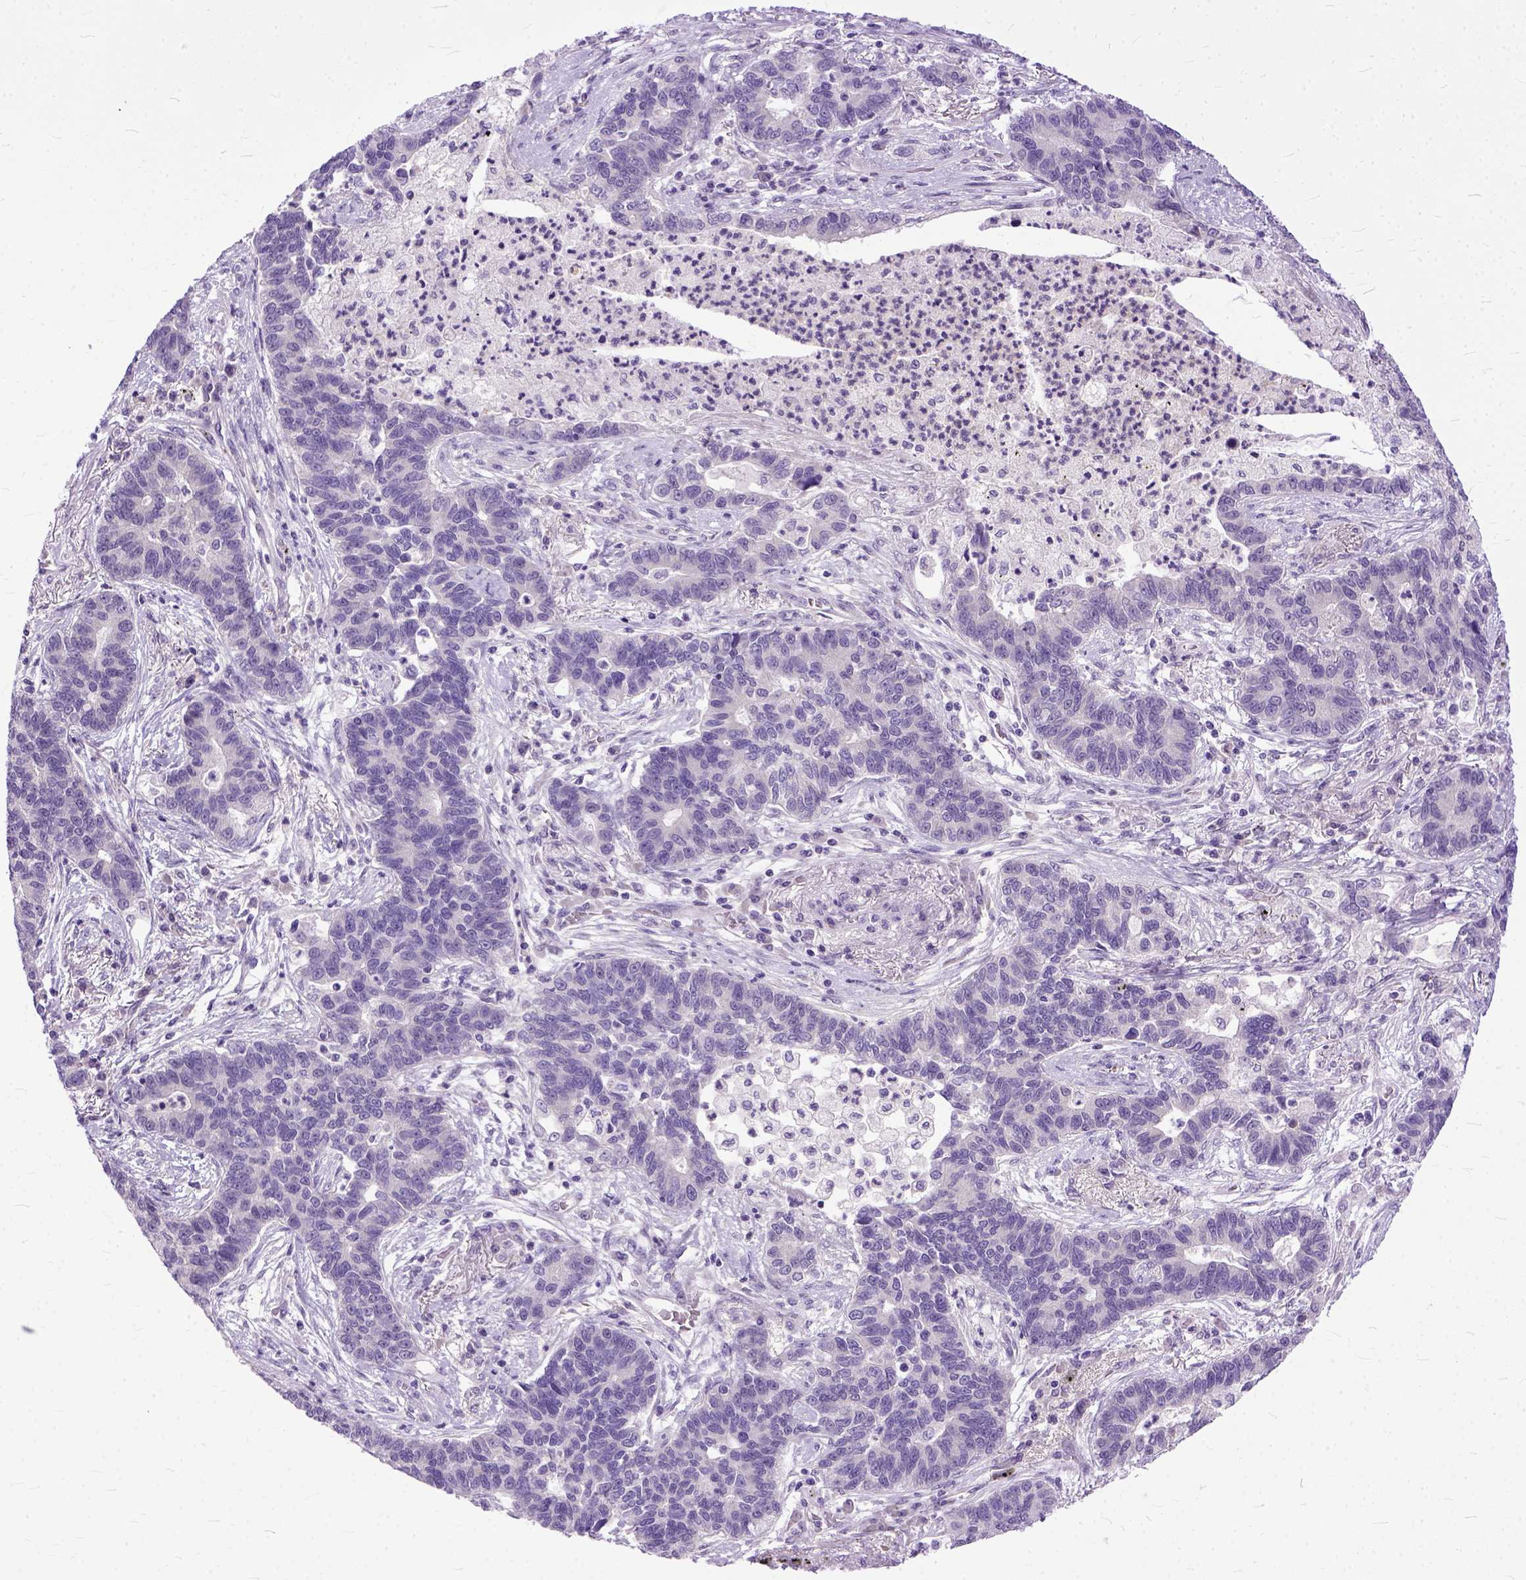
{"staining": {"intensity": "negative", "quantity": "none", "location": "none"}, "tissue": "lung cancer", "cell_type": "Tumor cells", "image_type": "cancer", "snomed": [{"axis": "morphology", "description": "Adenocarcinoma, NOS"}, {"axis": "topography", "description": "Lung"}], "caption": "Tumor cells show no significant protein staining in adenocarcinoma (lung).", "gene": "TCEAL7", "patient": {"sex": "female", "age": 57}}